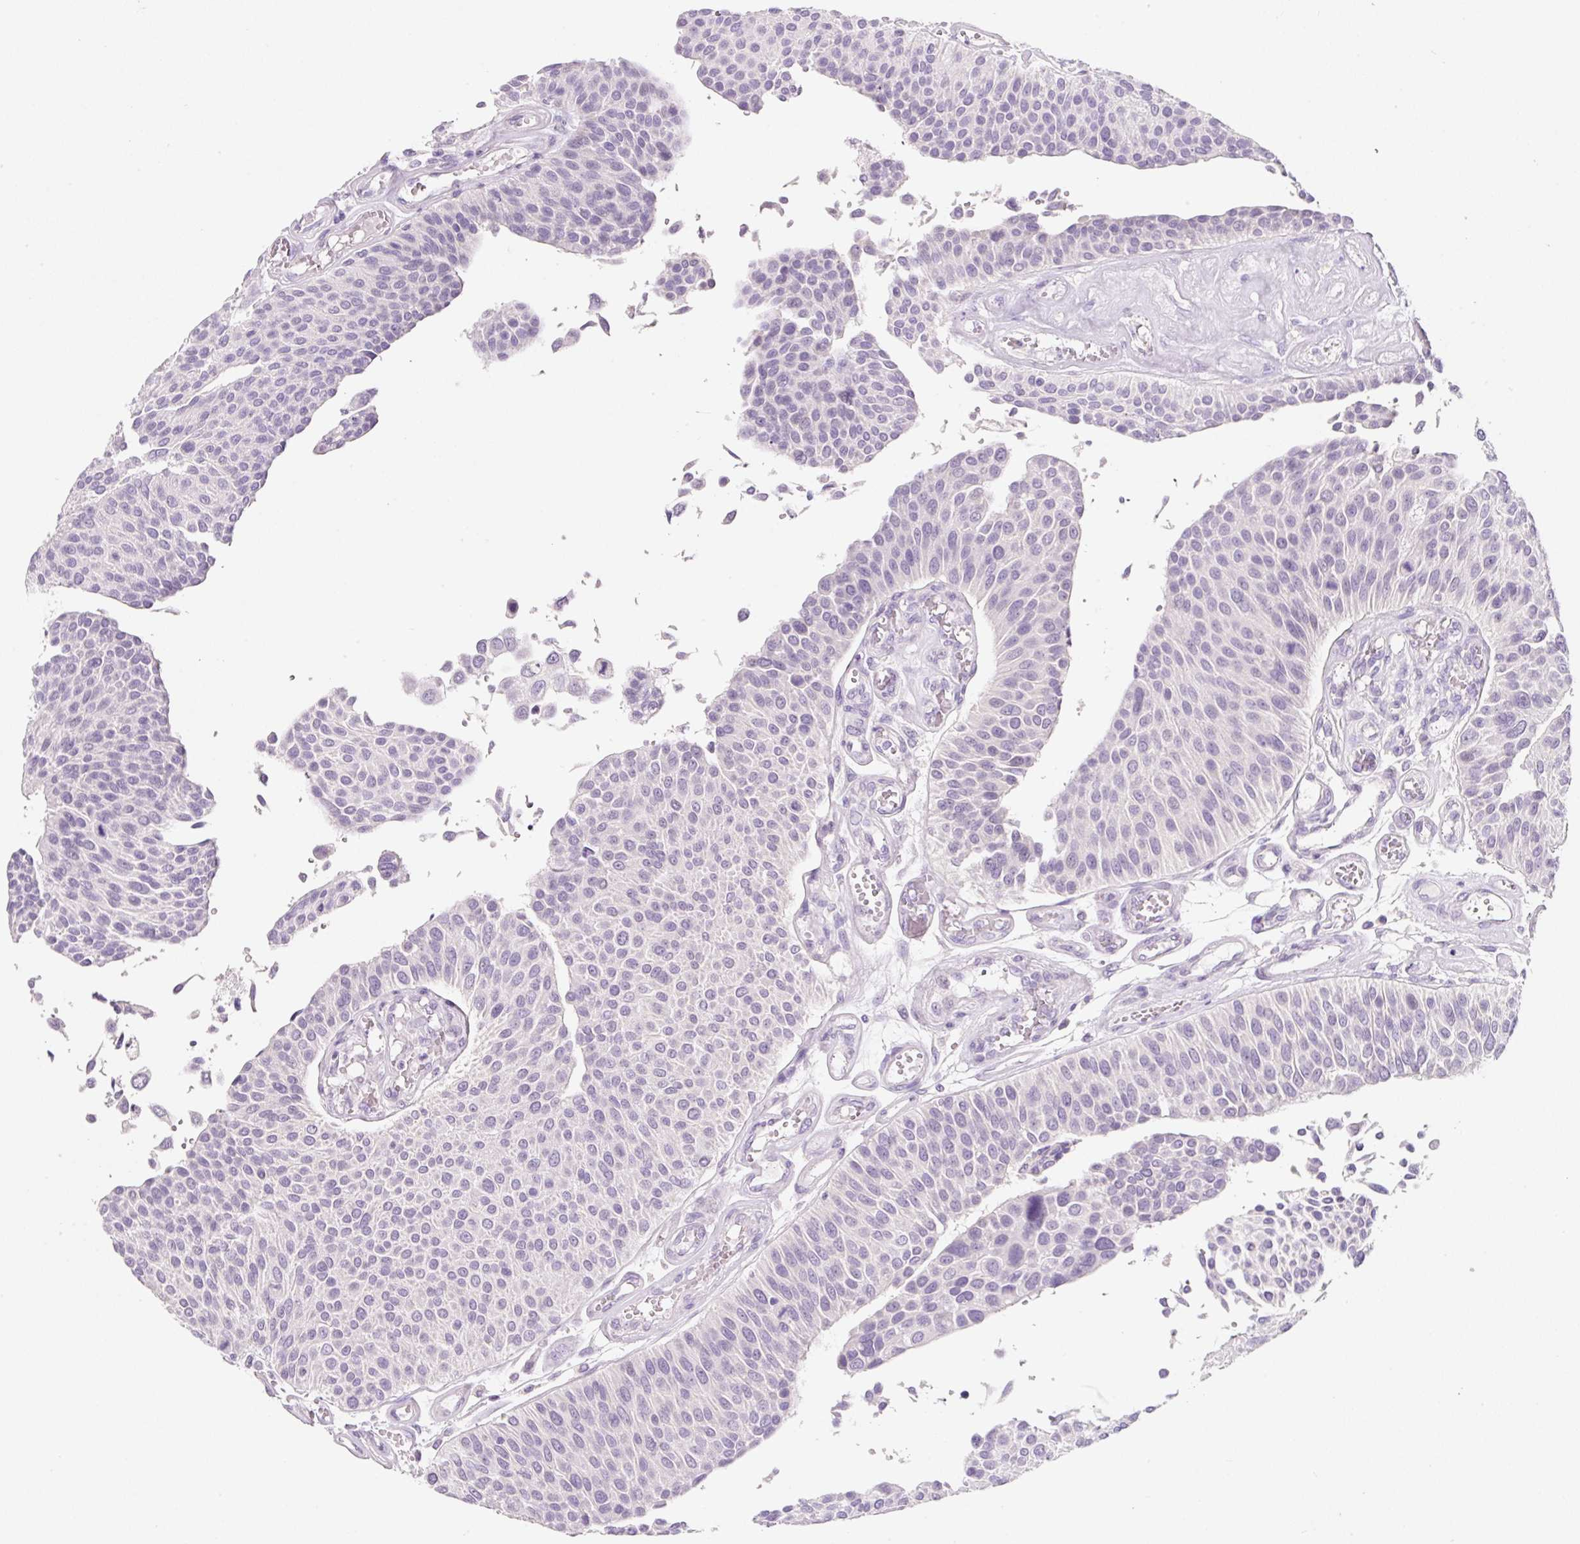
{"staining": {"intensity": "negative", "quantity": "none", "location": "none"}, "tissue": "urothelial cancer", "cell_type": "Tumor cells", "image_type": "cancer", "snomed": [{"axis": "morphology", "description": "Urothelial carcinoma, NOS"}, {"axis": "topography", "description": "Urinary bladder"}], "caption": "High magnification brightfield microscopy of urothelial cancer stained with DAB (brown) and counterstained with hematoxylin (blue): tumor cells show no significant expression. (DAB (3,3'-diaminobenzidine) immunohistochemistry with hematoxylin counter stain).", "gene": "SYP", "patient": {"sex": "male", "age": 55}}